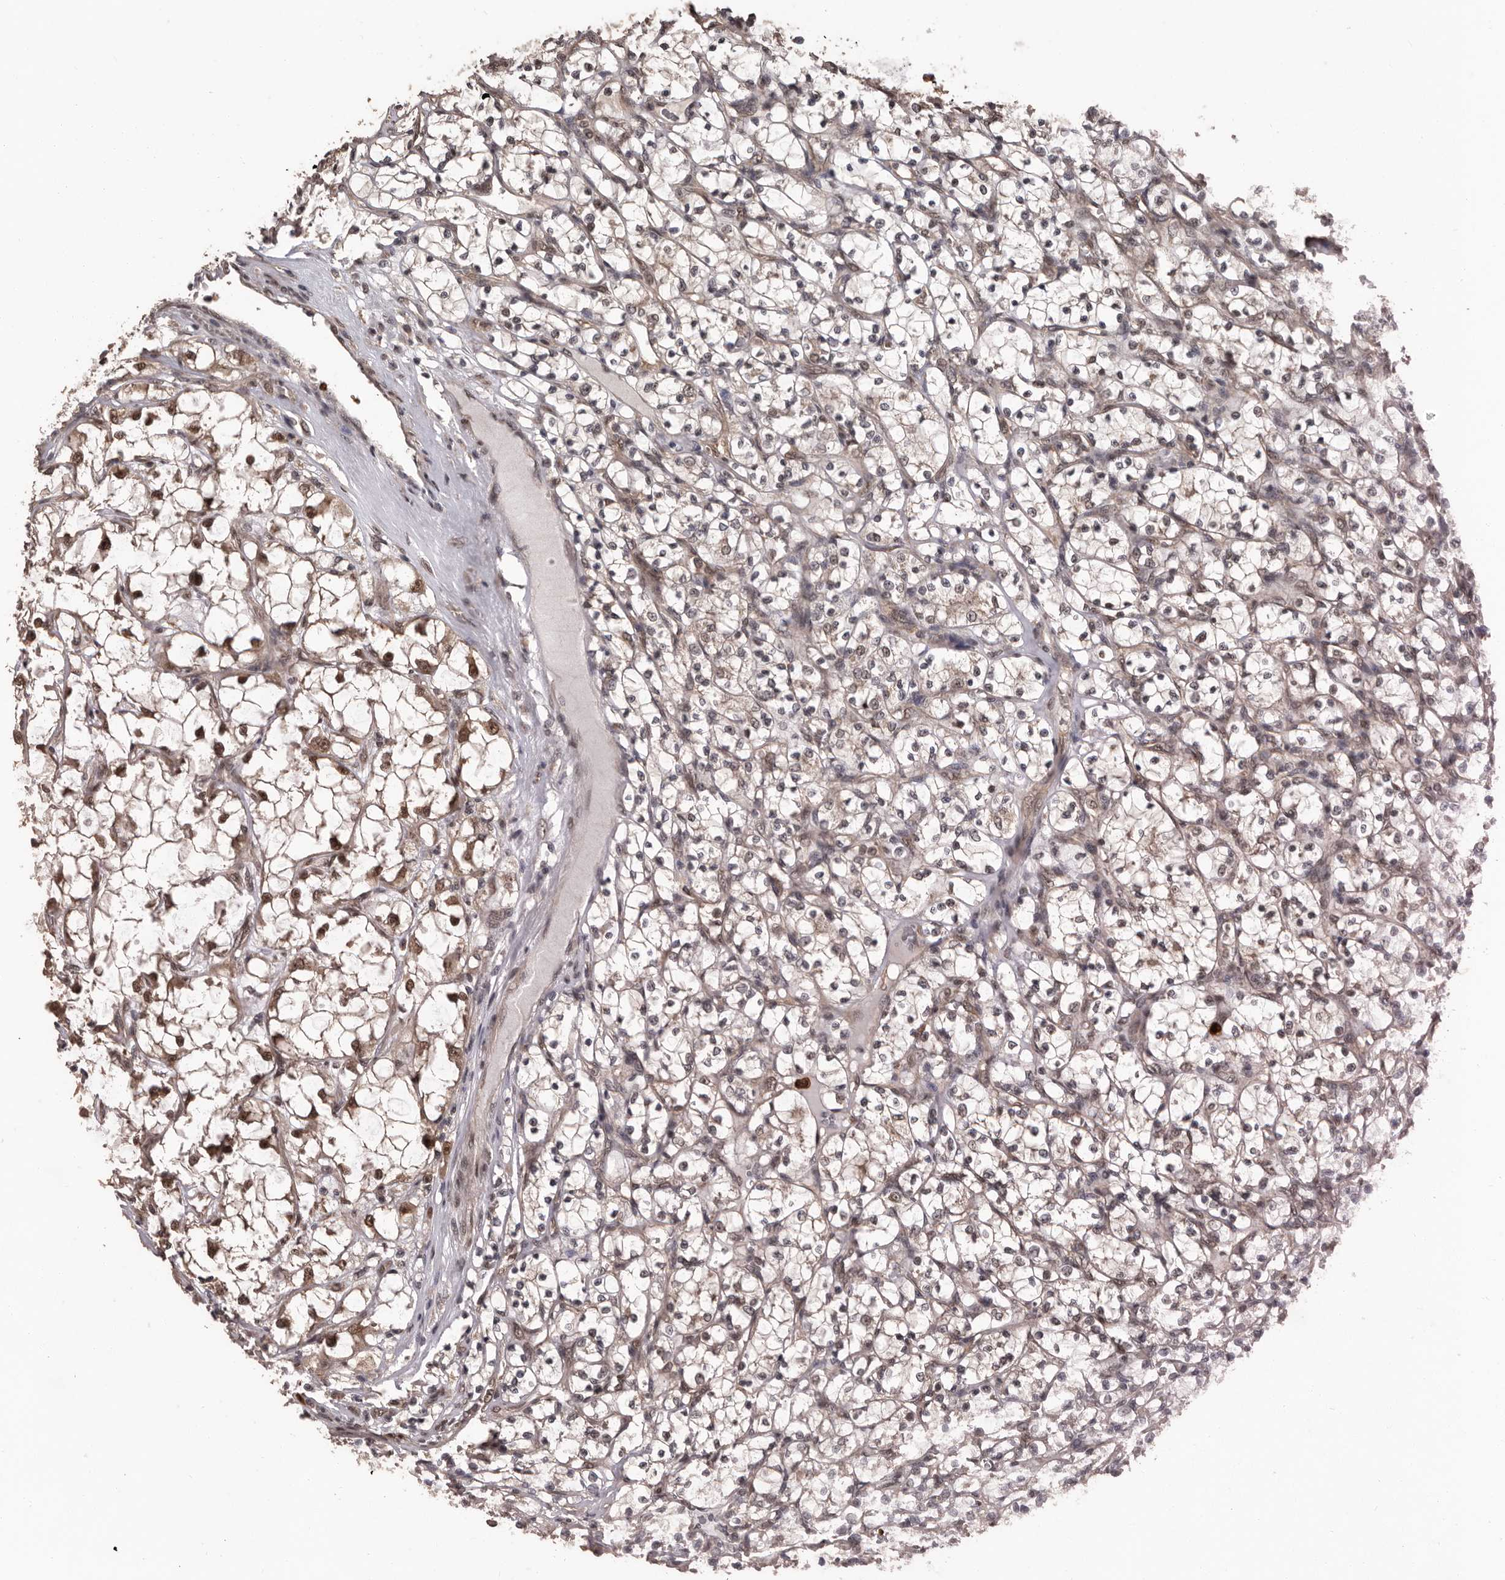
{"staining": {"intensity": "weak", "quantity": "25%-75%", "location": "cytoplasmic/membranous"}, "tissue": "renal cancer", "cell_type": "Tumor cells", "image_type": "cancer", "snomed": [{"axis": "morphology", "description": "Adenocarcinoma, NOS"}, {"axis": "topography", "description": "Kidney"}], "caption": "Immunohistochemistry of human adenocarcinoma (renal) displays low levels of weak cytoplasmic/membranous staining in about 25%-75% of tumor cells.", "gene": "VPS37A", "patient": {"sex": "female", "age": 69}}